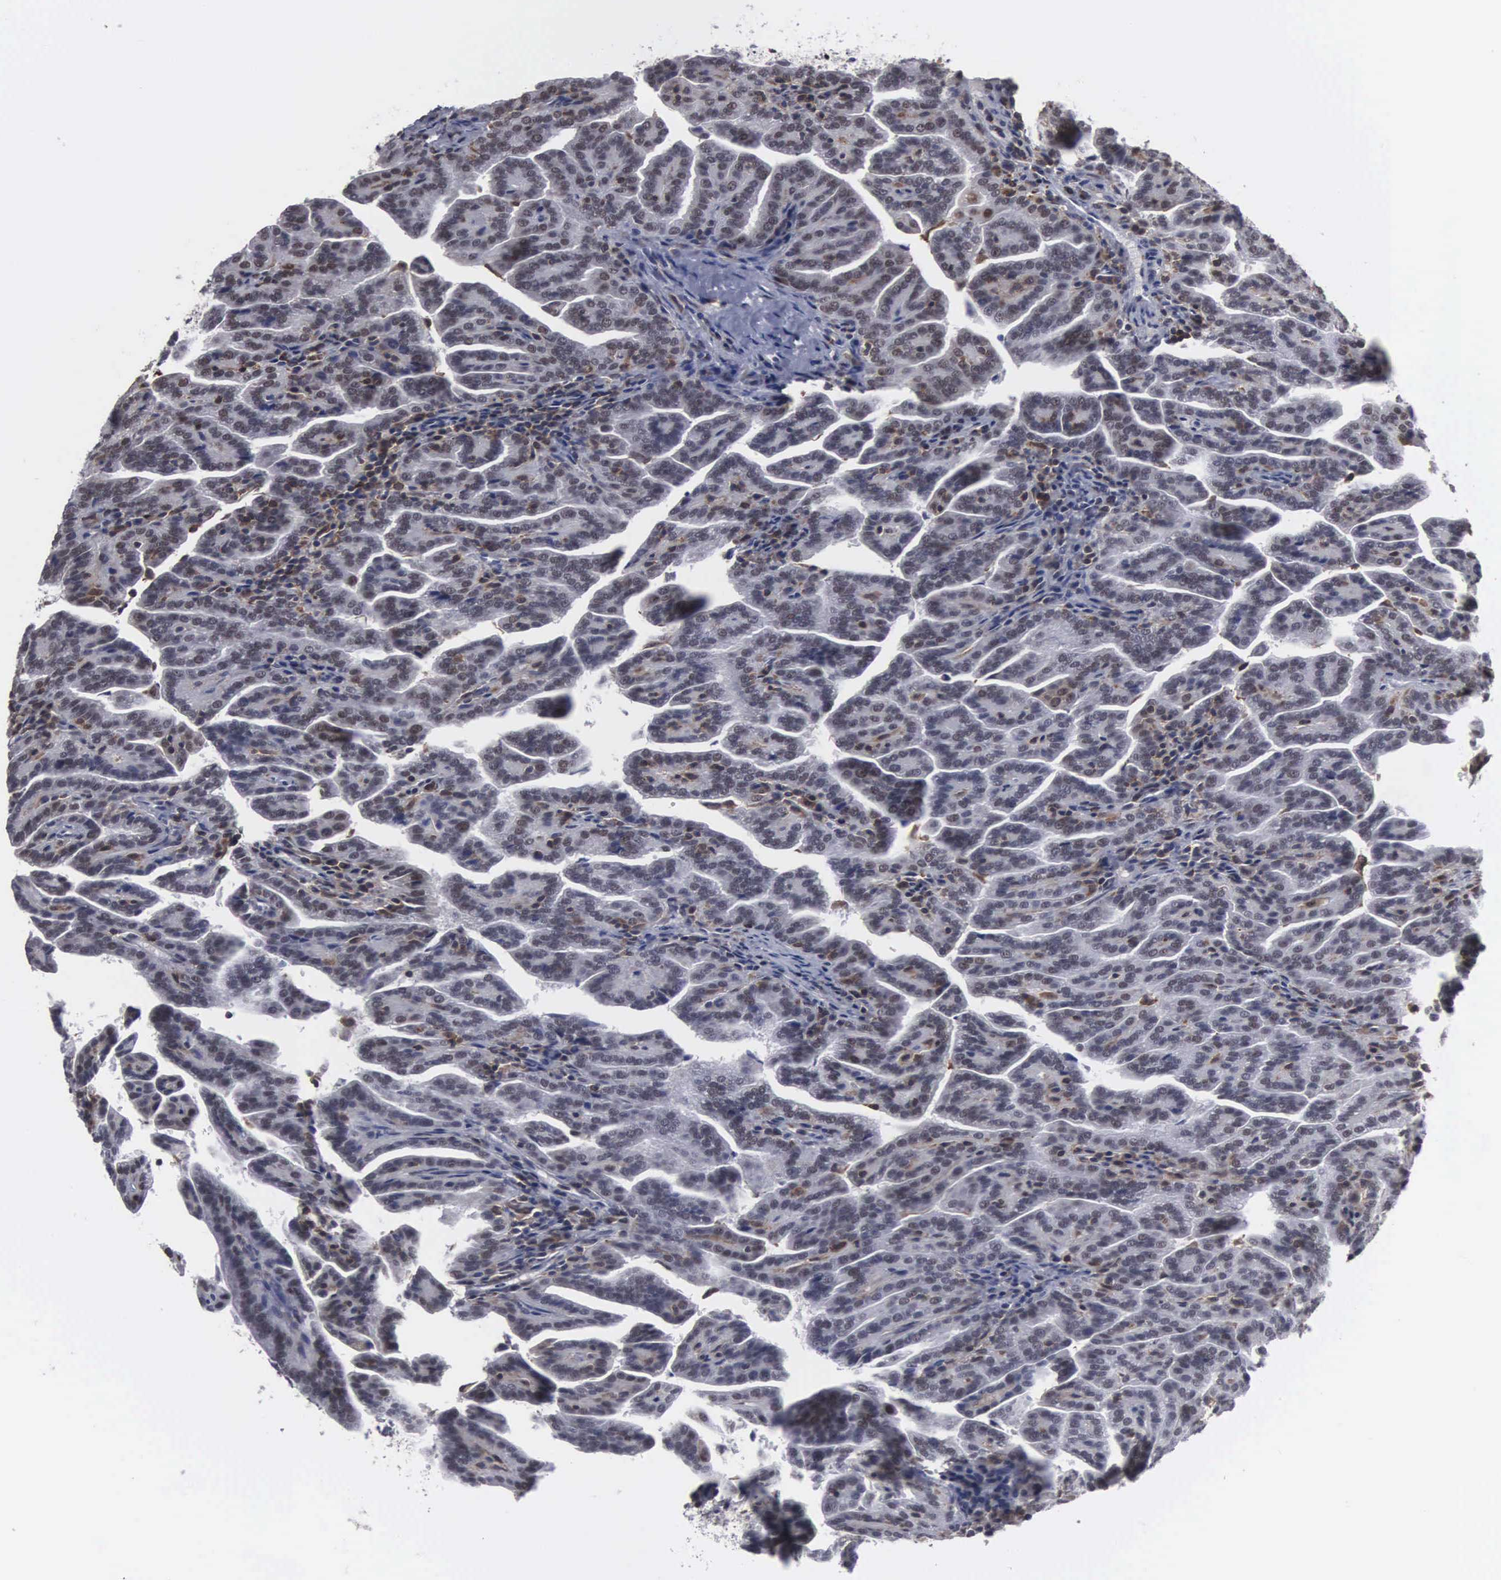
{"staining": {"intensity": "weak", "quantity": "25%-75%", "location": "nuclear"}, "tissue": "renal cancer", "cell_type": "Tumor cells", "image_type": "cancer", "snomed": [{"axis": "morphology", "description": "Adenocarcinoma, NOS"}, {"axis": "topography", "description": "Kidney"}], "caption": "A high-resolution micrograph shows immunohistochemistry staining of renal adenocarcinoma, which shows weak nuclear expression in about 25%-75% of tumor cells. Using DAB (brown) and hematoxylin (blue) stains, captured at high magnification using brightfield microscopy.", "gene": "TRMT5", "patient": {"sex": "male", "age": 61}}